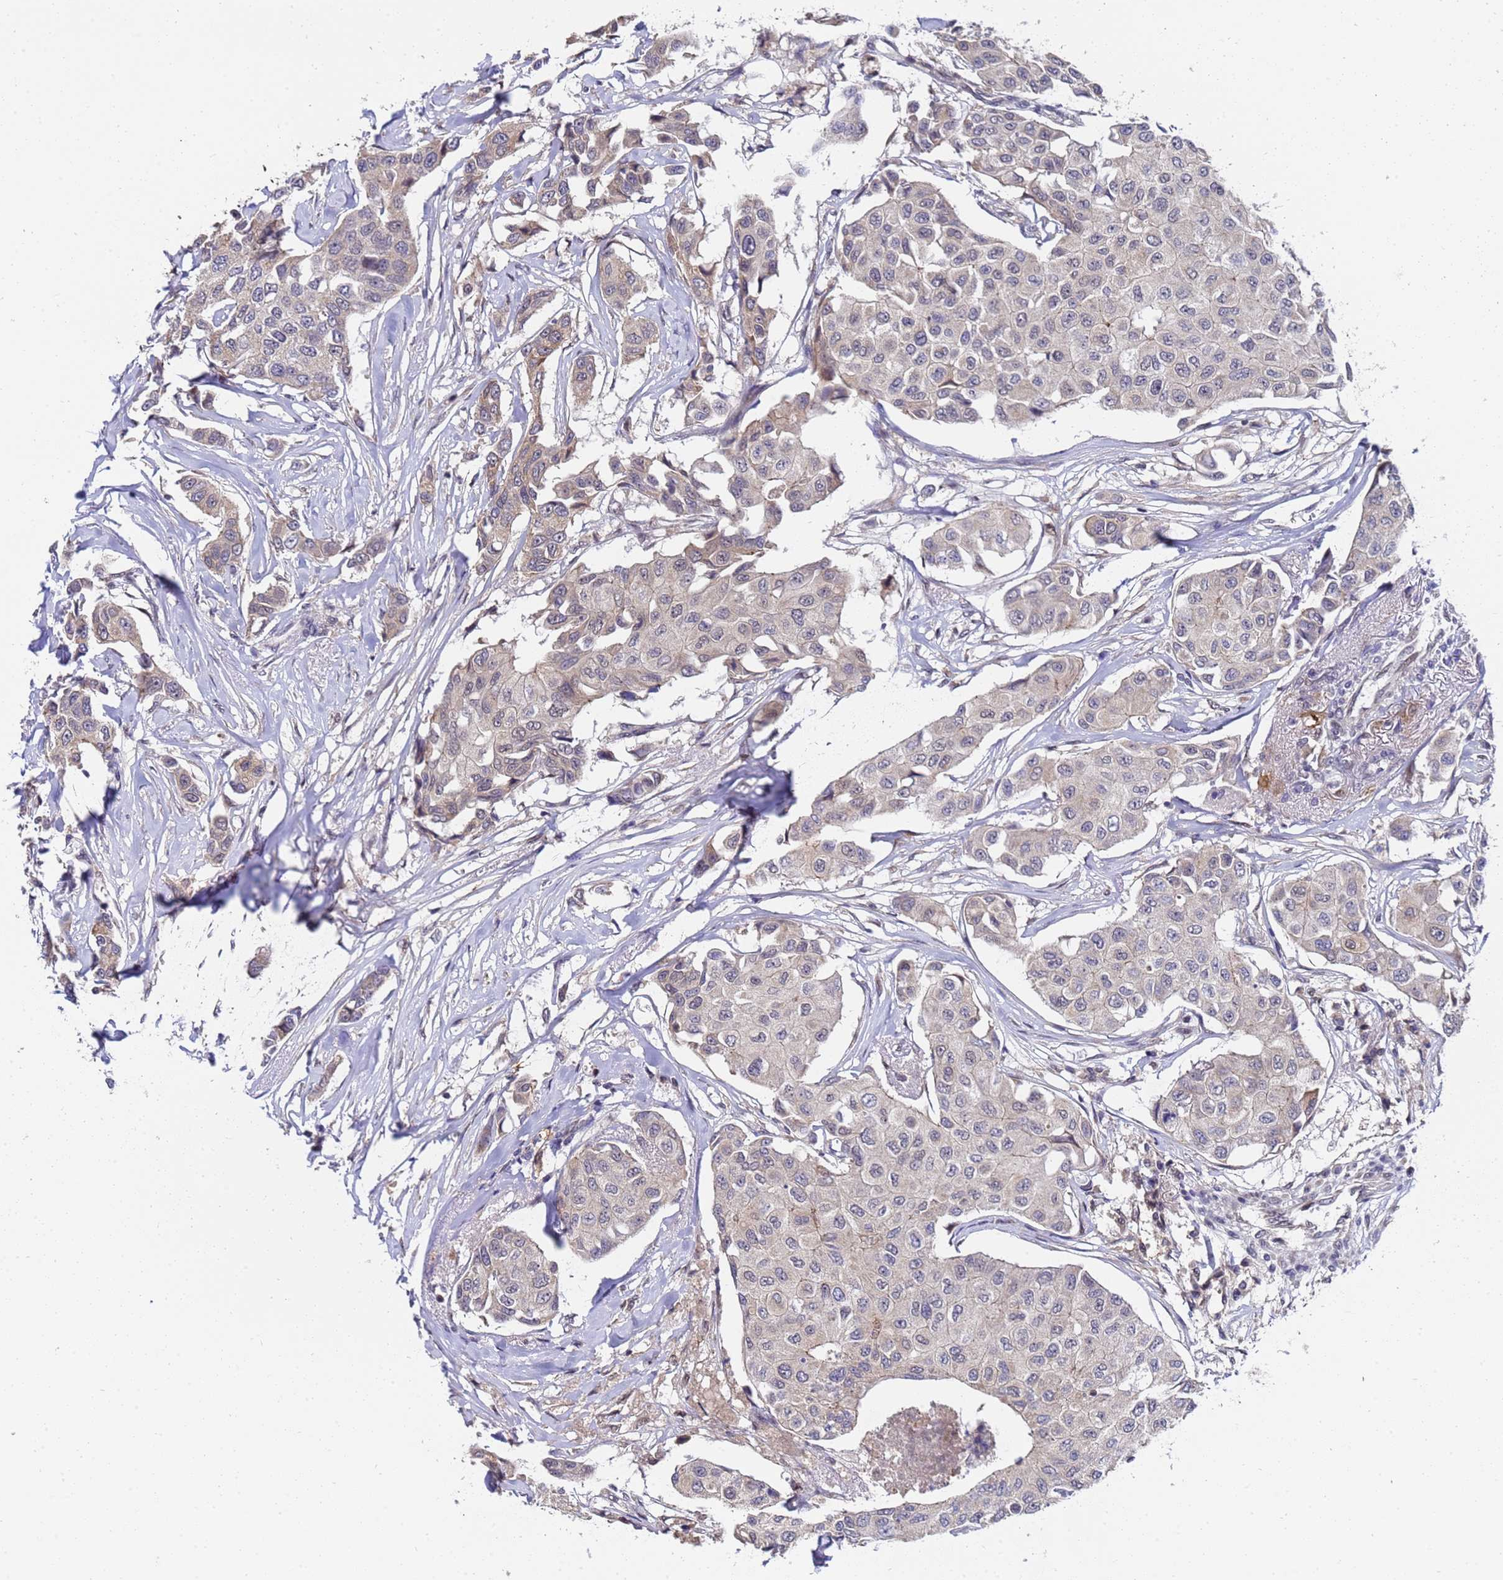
{"staining": {"intensity": "weak", "quantity": "25%-75%", "location": "cytoplasmic/membranous"}, "tissue": "breast cancer", "cell_type": "Tumor cells", "image_type": "cancer", "snomed": [{"axis": "morphology", "description": "Duct carcinoma"}, {"axis": "topography", "description": "Breast"}], "caption": "This image reveals immunohistochemistry (IHC) staining of human breast cancer (infiltrating ductal carcinoma), with low weak cytoplasmic/membranous positivity in about 25%-75% of tumor cells.", "gene": "ANAPC13", "patient": {"sex": "female", "age": 80}}